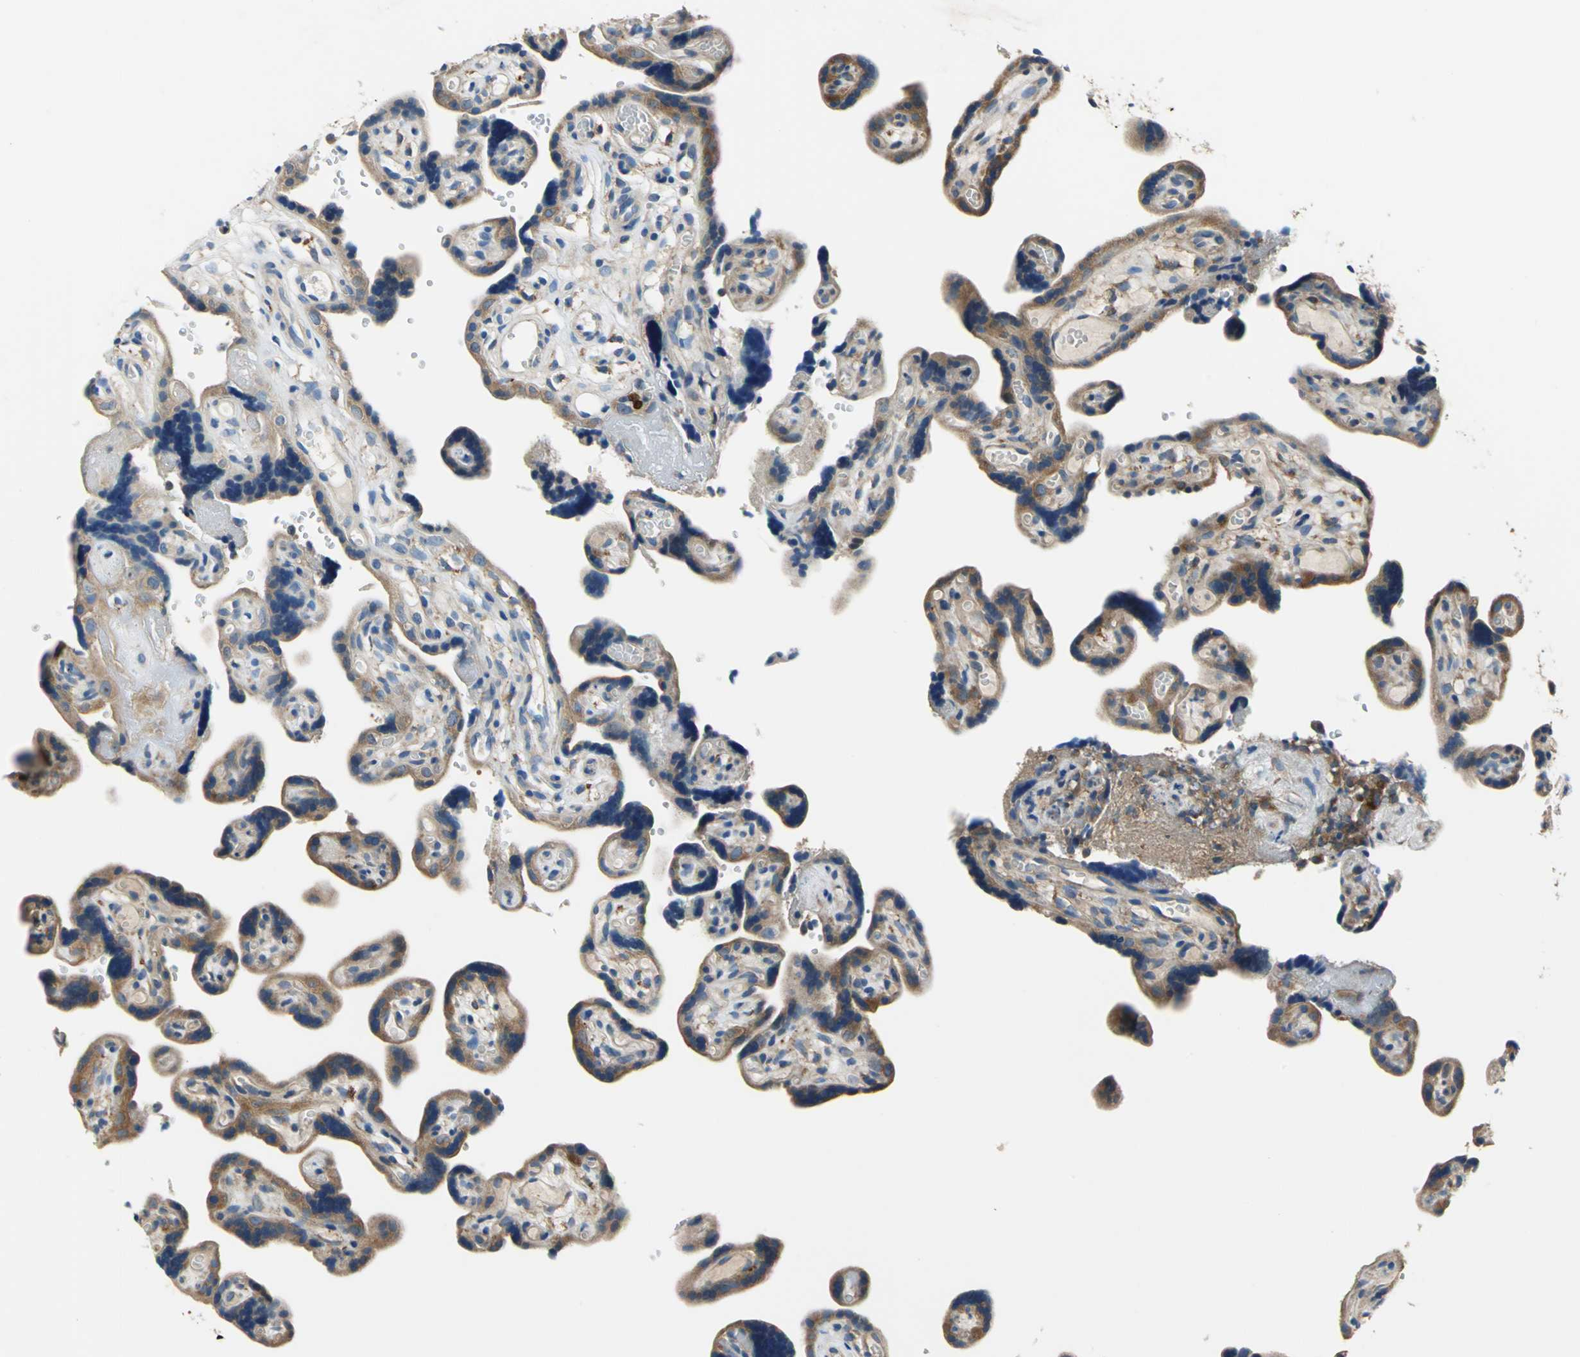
{"staining": {"intensity": "moderate", "quantity": ">75%", "location": "cytoplasmic/membranous"}, "tissue": "placenta", "cell_type": "Trophoblastic cells", "image_type": "normal", "snomed": [{"axis": "morphology", "description": "Normal tissue, NOS"}, {"axis": "topography", "description": "Placenta"}], "caption": "Moderate cytoplasmic/membranous protein positivity is identified in approximately >75% of trophoblastic cells in placenta.", "gene": "DDX3X", "patient": {"sex": "female", "age": 30}}